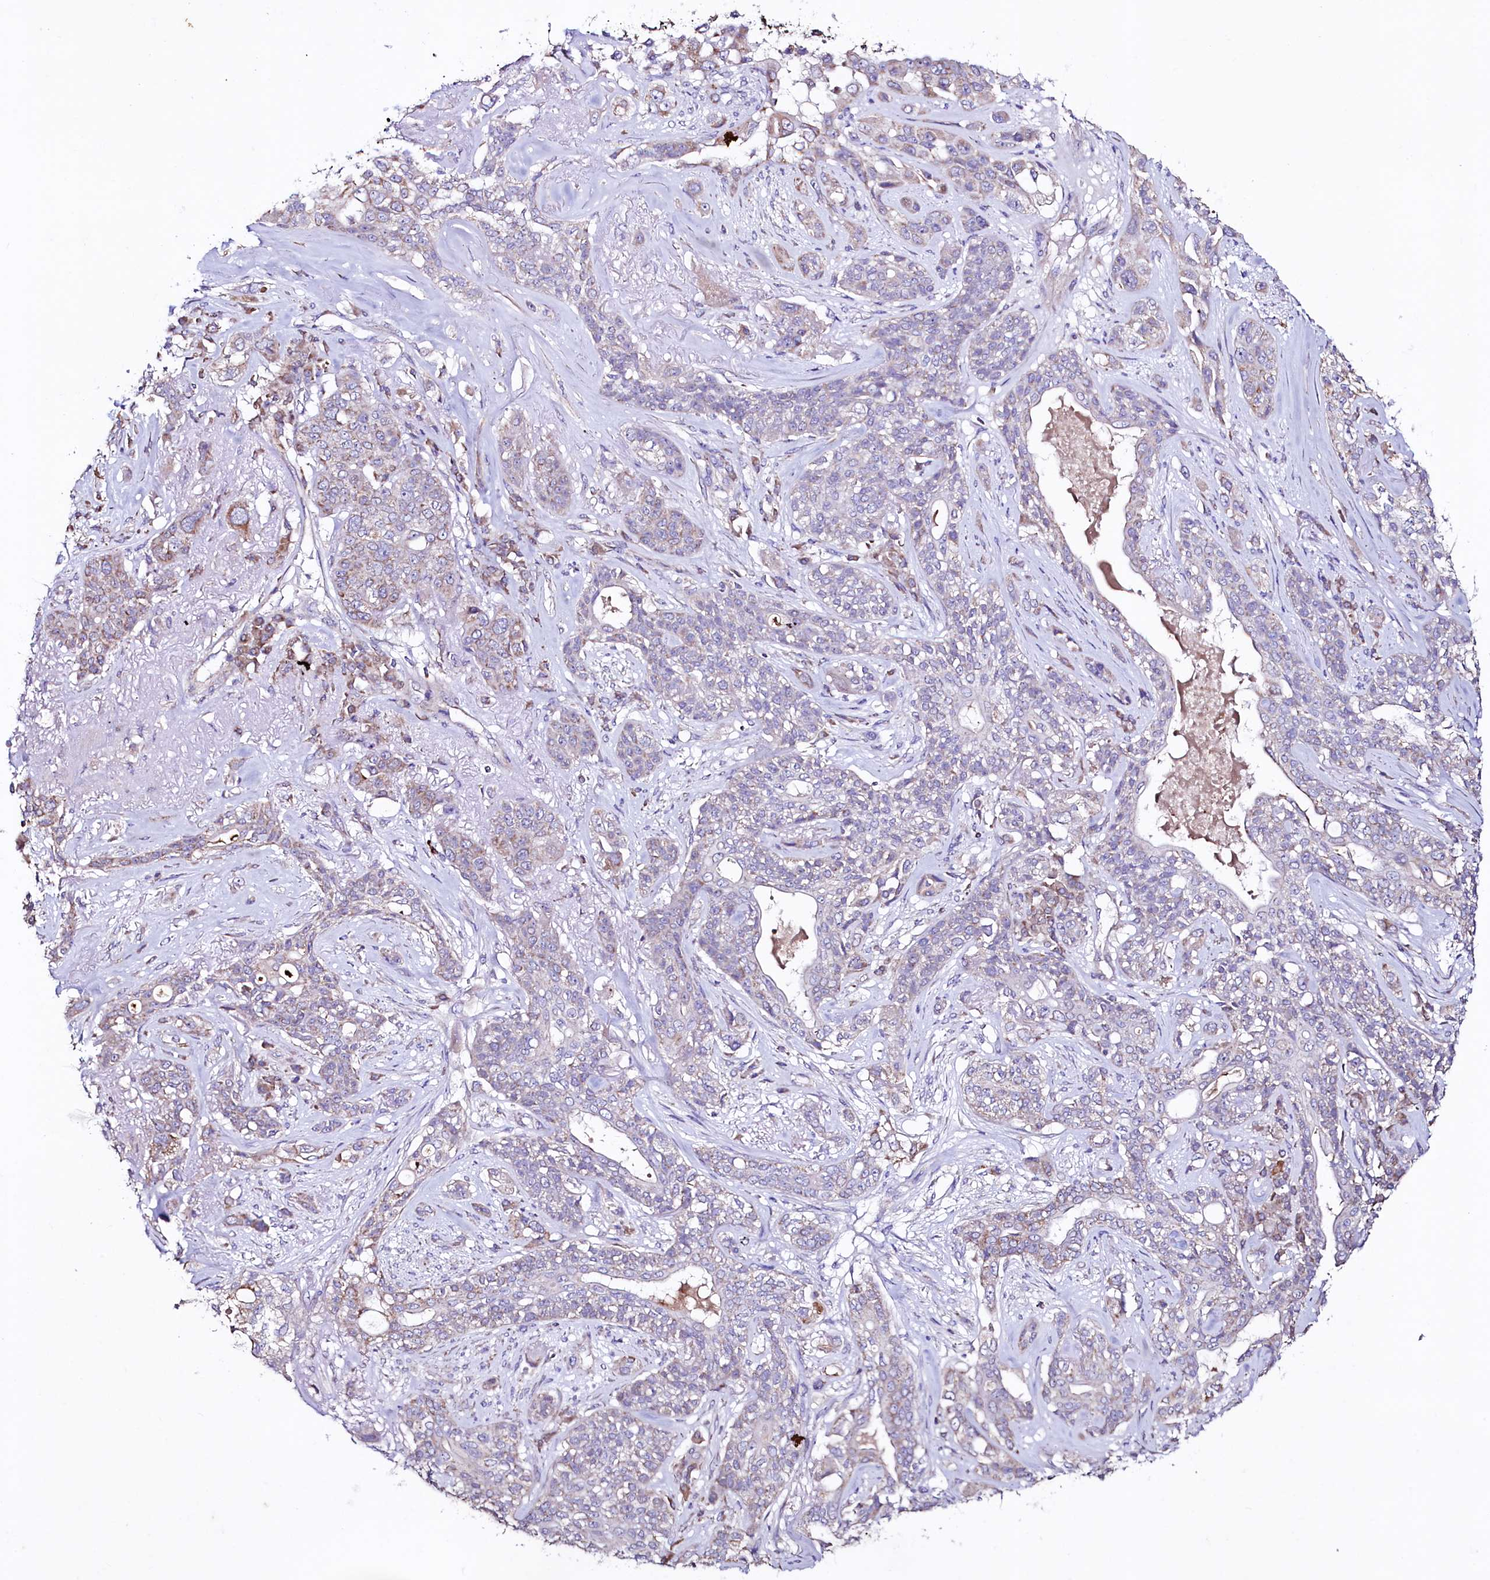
{"staining": {"intensity": "weak", "quantity": "<25%", "location": "cytoplasmic/membranous"}, "tissue": "lung cancer", "cell_type": "Tumor cells", "image_type": "cancer", "snomed": [{"axis": "morphology", "description": "Squamous cell carcinoma, NOS"}, {"axis": "topography", "description": "Lung"}], "caption": "Micrograph shows no significant protein expression in tumor cells of lung cancer. Nuclei are stained in blue.", "gene": "STARD5", "patient": {"sex": "female", "age": 70}}